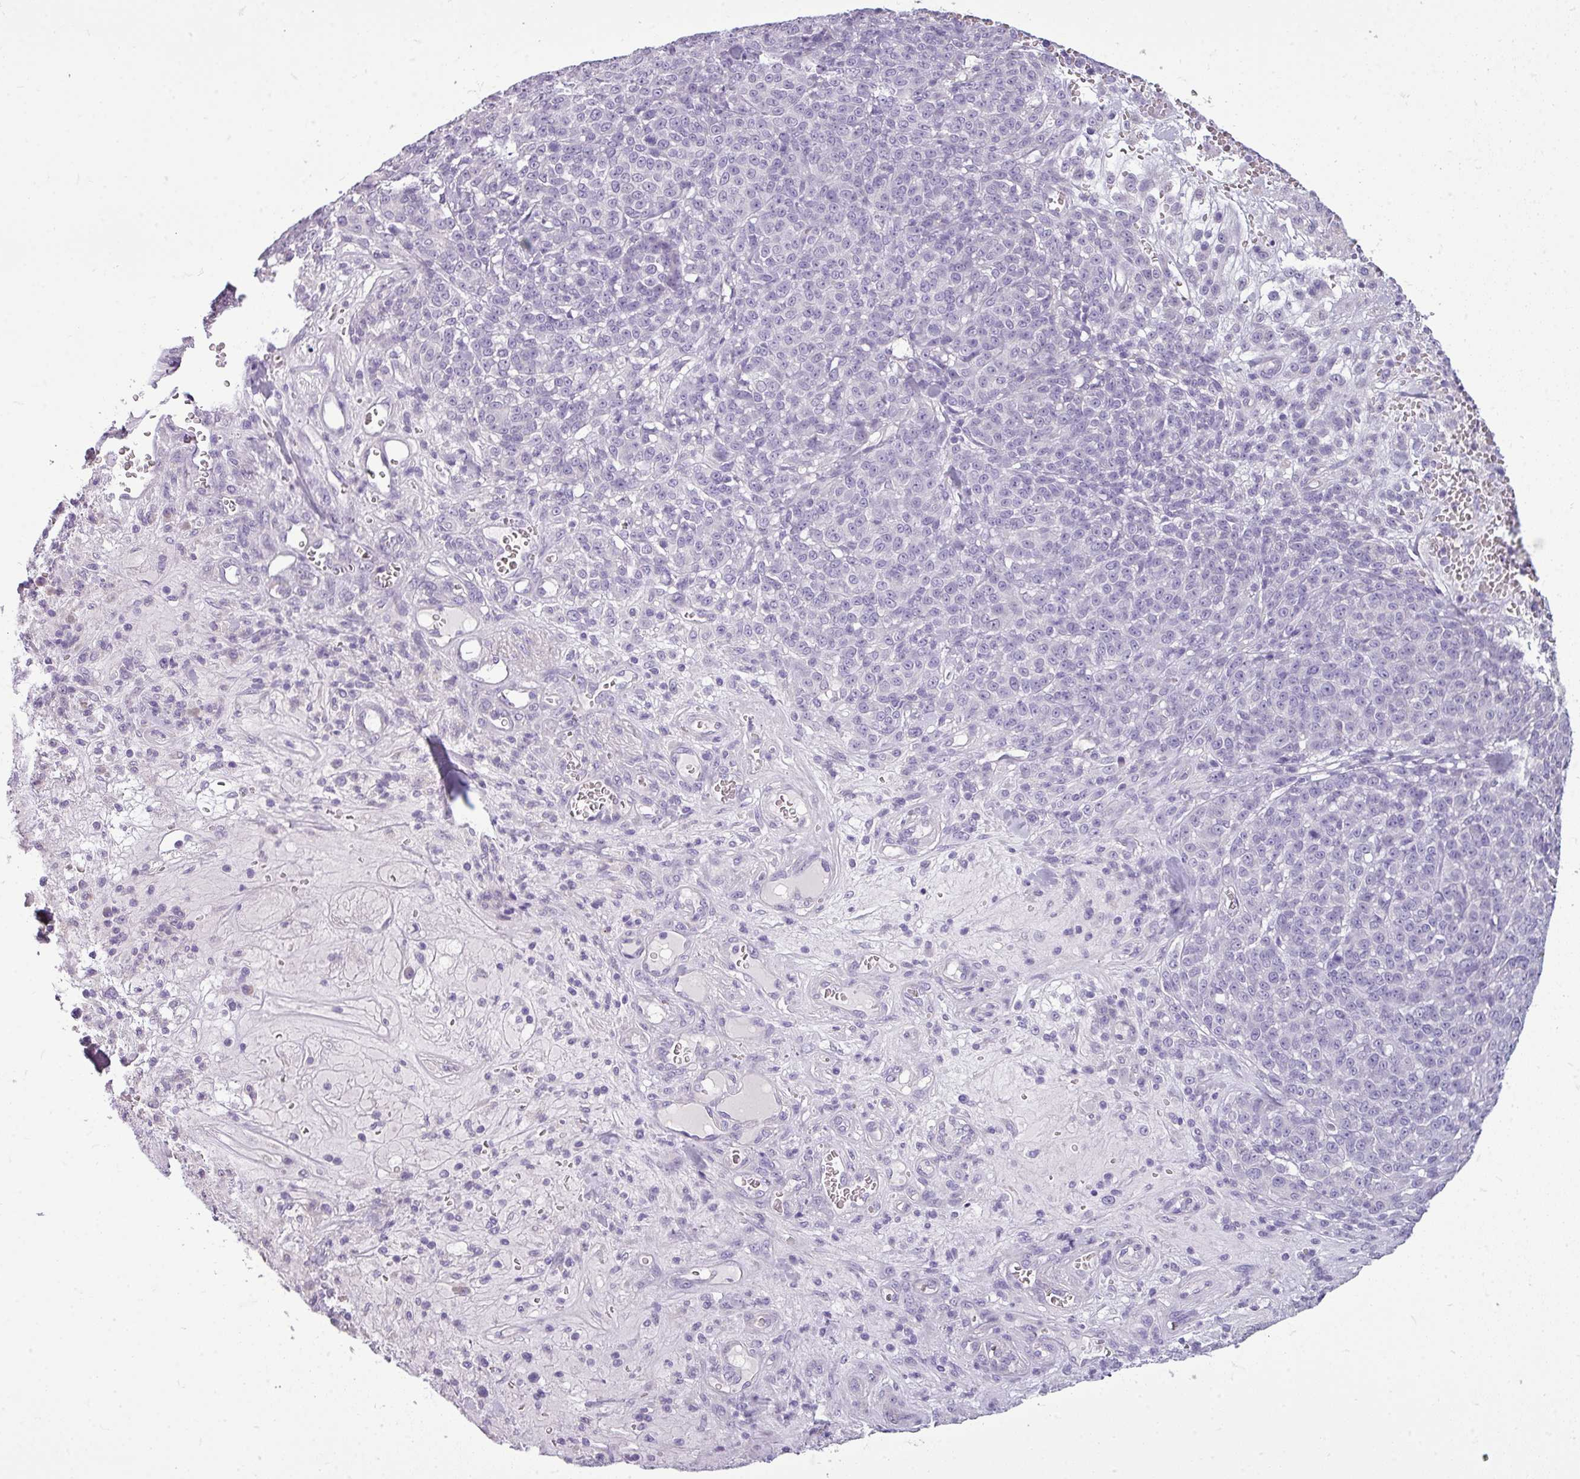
{"staining": {"intensity": "negative", "quantity": "none", "location": "none"}, "tissue": "melanoma", "cell_type": "Tumor cells", "image_type": "cancer", "snomed": [{"axis": "morphology", "description": "Normal tissue, NOS"}, {"axis": "morphology", "description": "Malignant melanoma, NOS"}, {"axis": "topography", "description": "Skin"}], "caption": "Malignant melanoma stained for a protein using immunohistochemistry (IHC) exhibits no expression tumor cells.", "gene": "DNAAF9", "patient": {"sex": "female", "age": 34}}